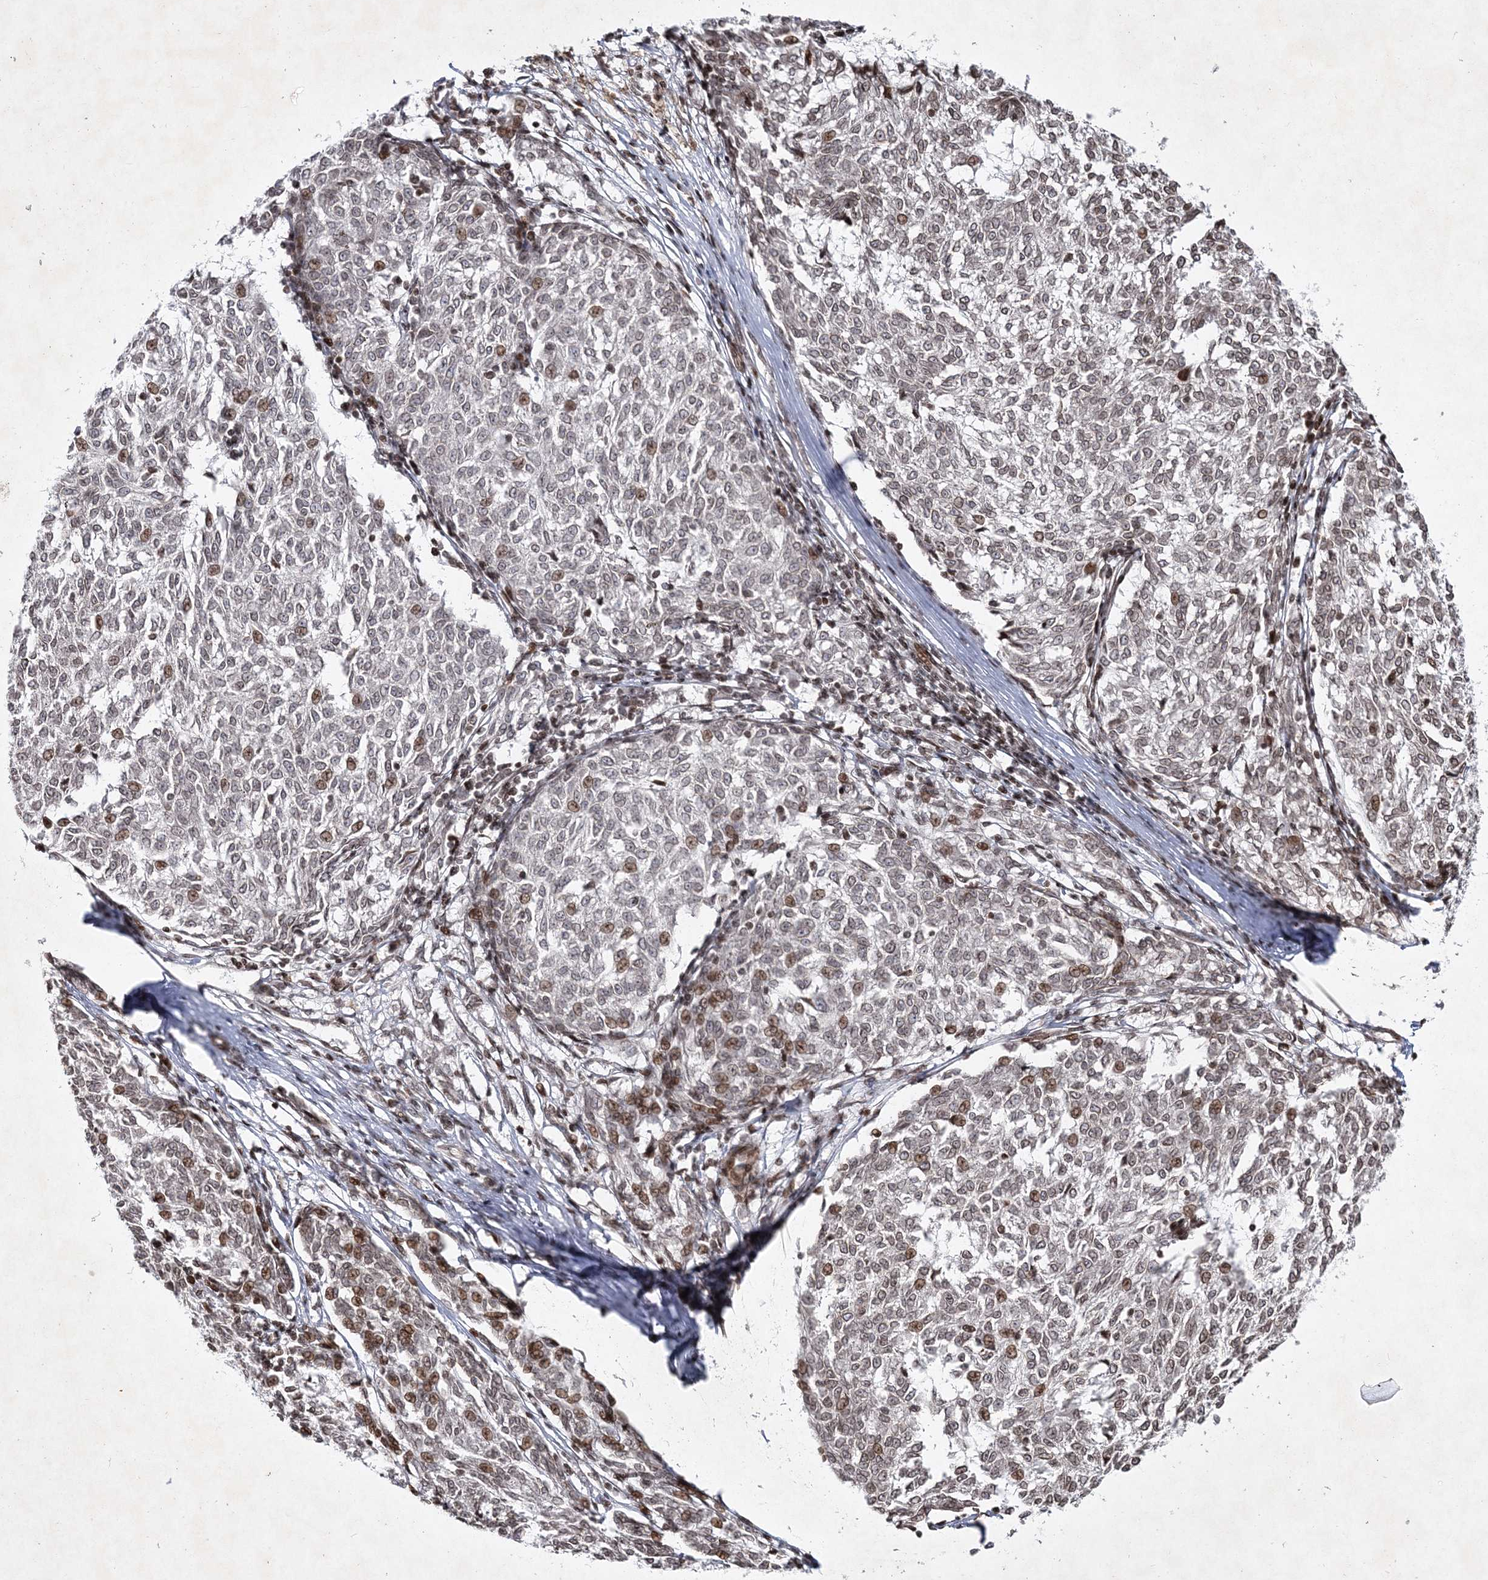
{"staining": {"intensity": "moderate", "quantity": "<25%", "location": "nuclear"}, "tissue": "melanoma", "cell_type": "Tumor cells", "image_type": "cancer", "snomed": [{"axis": "morphology", "description": "Malignant melanoma, NOS"}, {"axis": "topography", "description": "Skin"}], "caption": "Immunohistochemistry (DAB (3,3'-diaminobenzidine)) staining of human malignant melanoma shows moderate nuclear protein positivity in about <25% of tumor cells.", "gene": "SMIM29", "patient": {"sex": "female", "age": 72}}